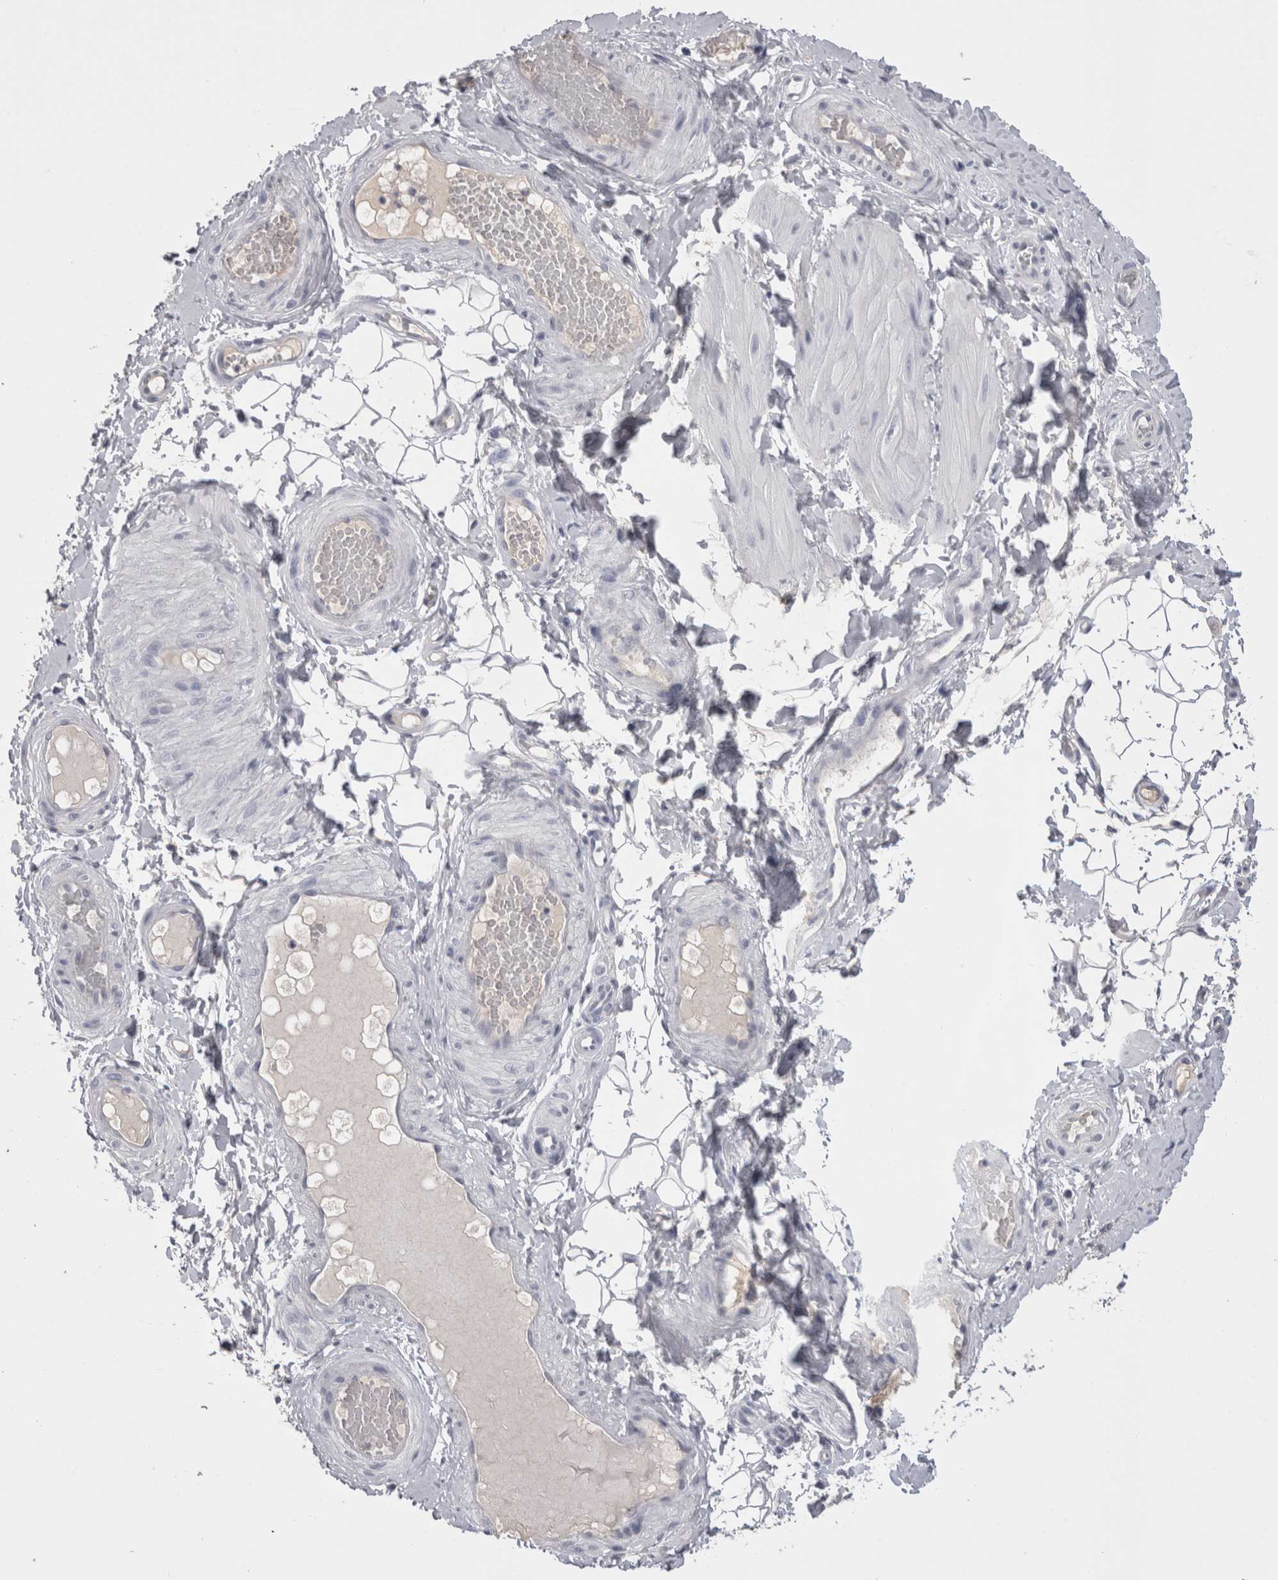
{"staining": {"intensity": "negative", "quantity": "none", "location": "none"}, "tissue": "adipose tissue", "cell_type": "Adipocytes", "image_type": "normal", "snomed": [{"axis": "morphology", "description": "Normal tissue, NOS"}, {"axis": "topography", "description": "Adipose tissue"}, {"axis": "topography", "description": "Vascular tissue"}, {"axis": "topography", "description": "Peripheral nerve tissue"}], "caption": "High power microscopy photomicrograph of an immunohistochemistry (IHC) micrograph of benign adipose tissue, revealing no significant staining in adipocytes.", "gene": "CDHR5", "patient": {"sex": "male", "age": 25}}